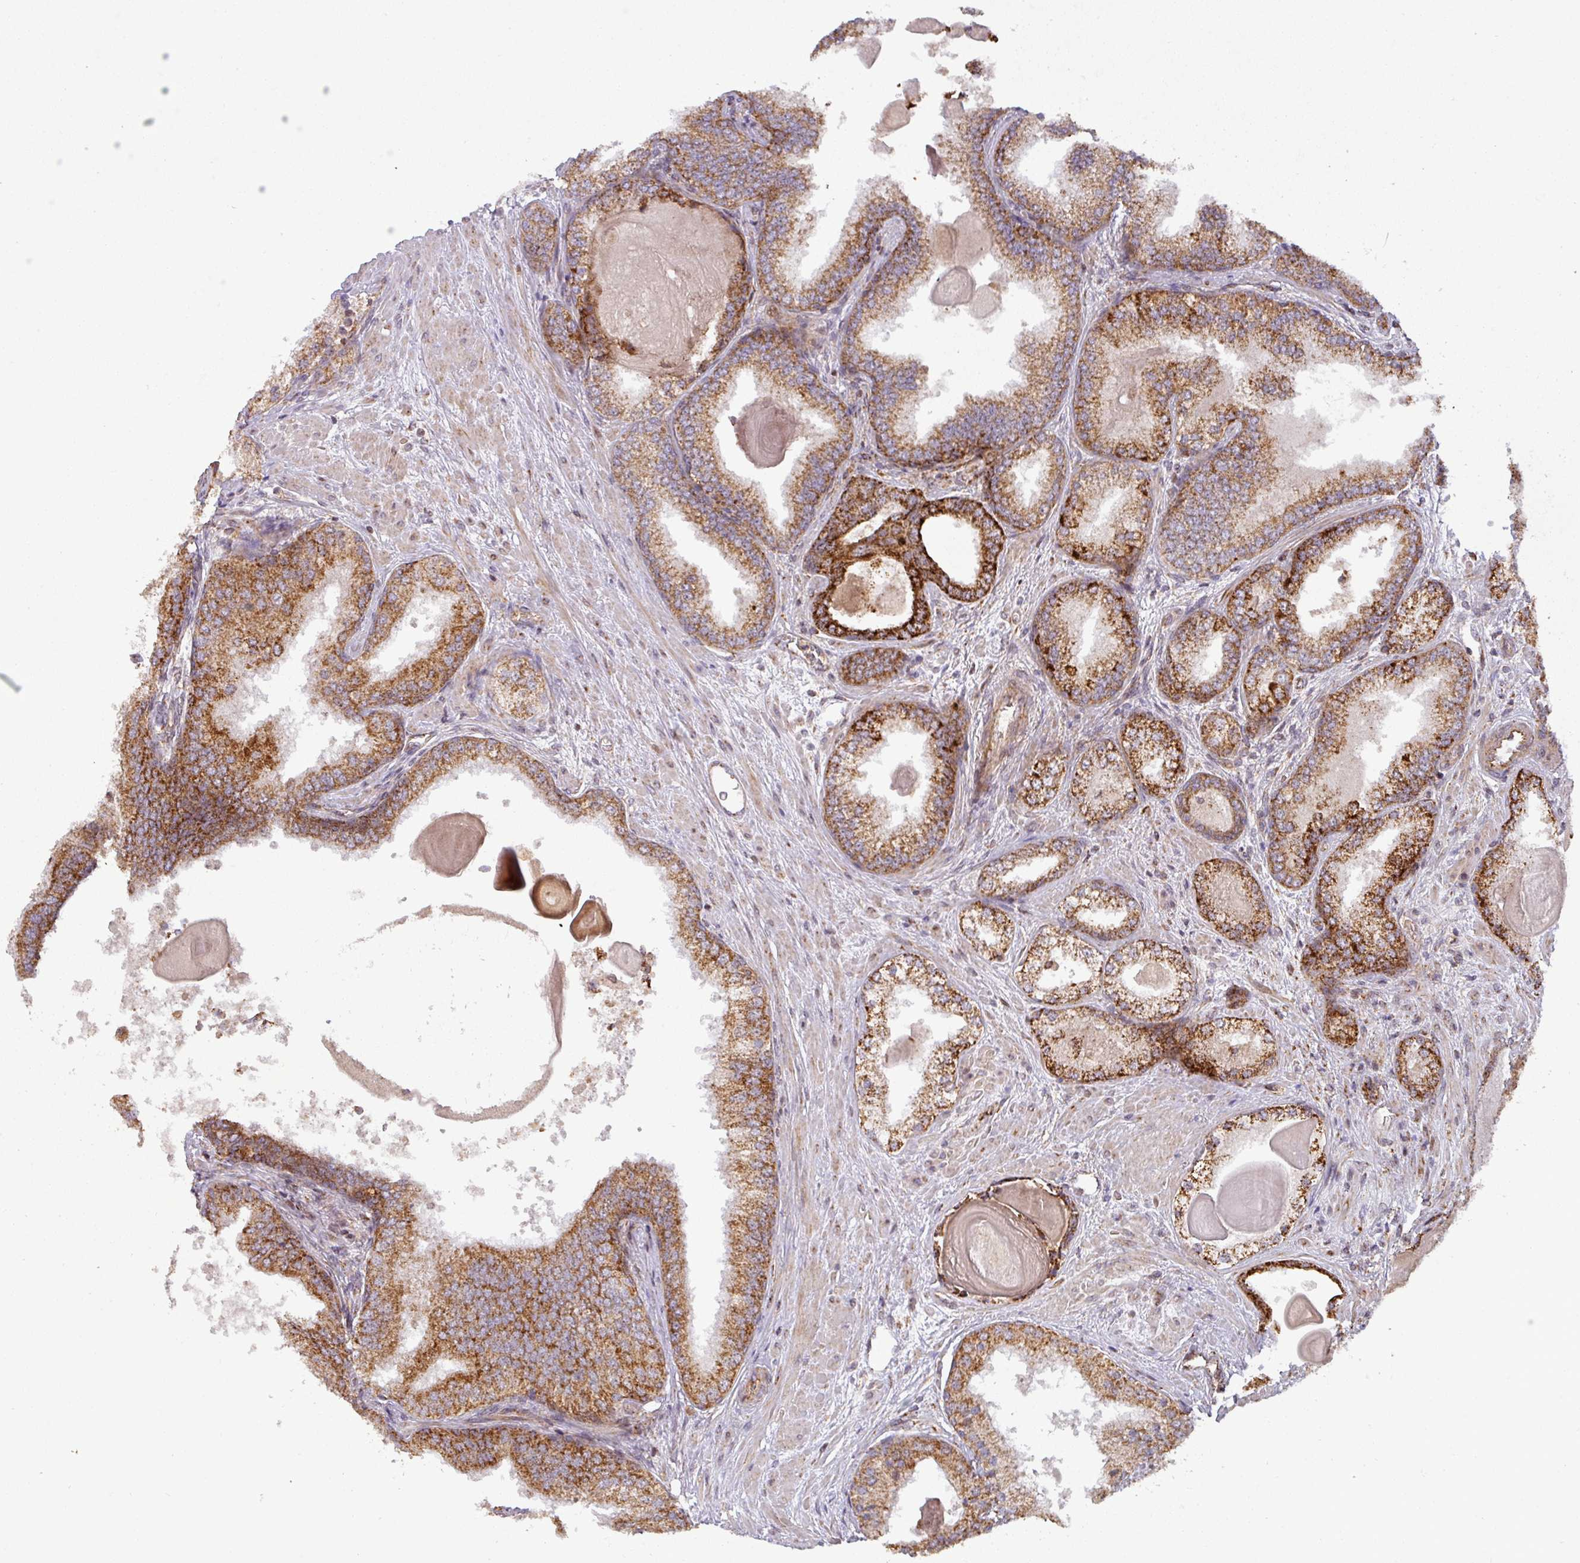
{"staining": {"intensity": "strong", "quantity": ">75%", "location": "cytoplasmic/membranous"}, "tissue": "prostate cancer", "cell_type": "Tumor cells", "image_type": "cancer", "snomed": [{"axis": "morphology", "description": "Adenocarcinoma, High grade"}, {"axis": "topography", "description": "Prostate"}], "caption": "Tumor cells exhibit high levels of strong cytoplasmic/membranous positivity in about >75% of cells in human high-grade adenocarcinoma (prostate).", "gene": "GPD2", "patient": {"sex": "male", "age": 63}}